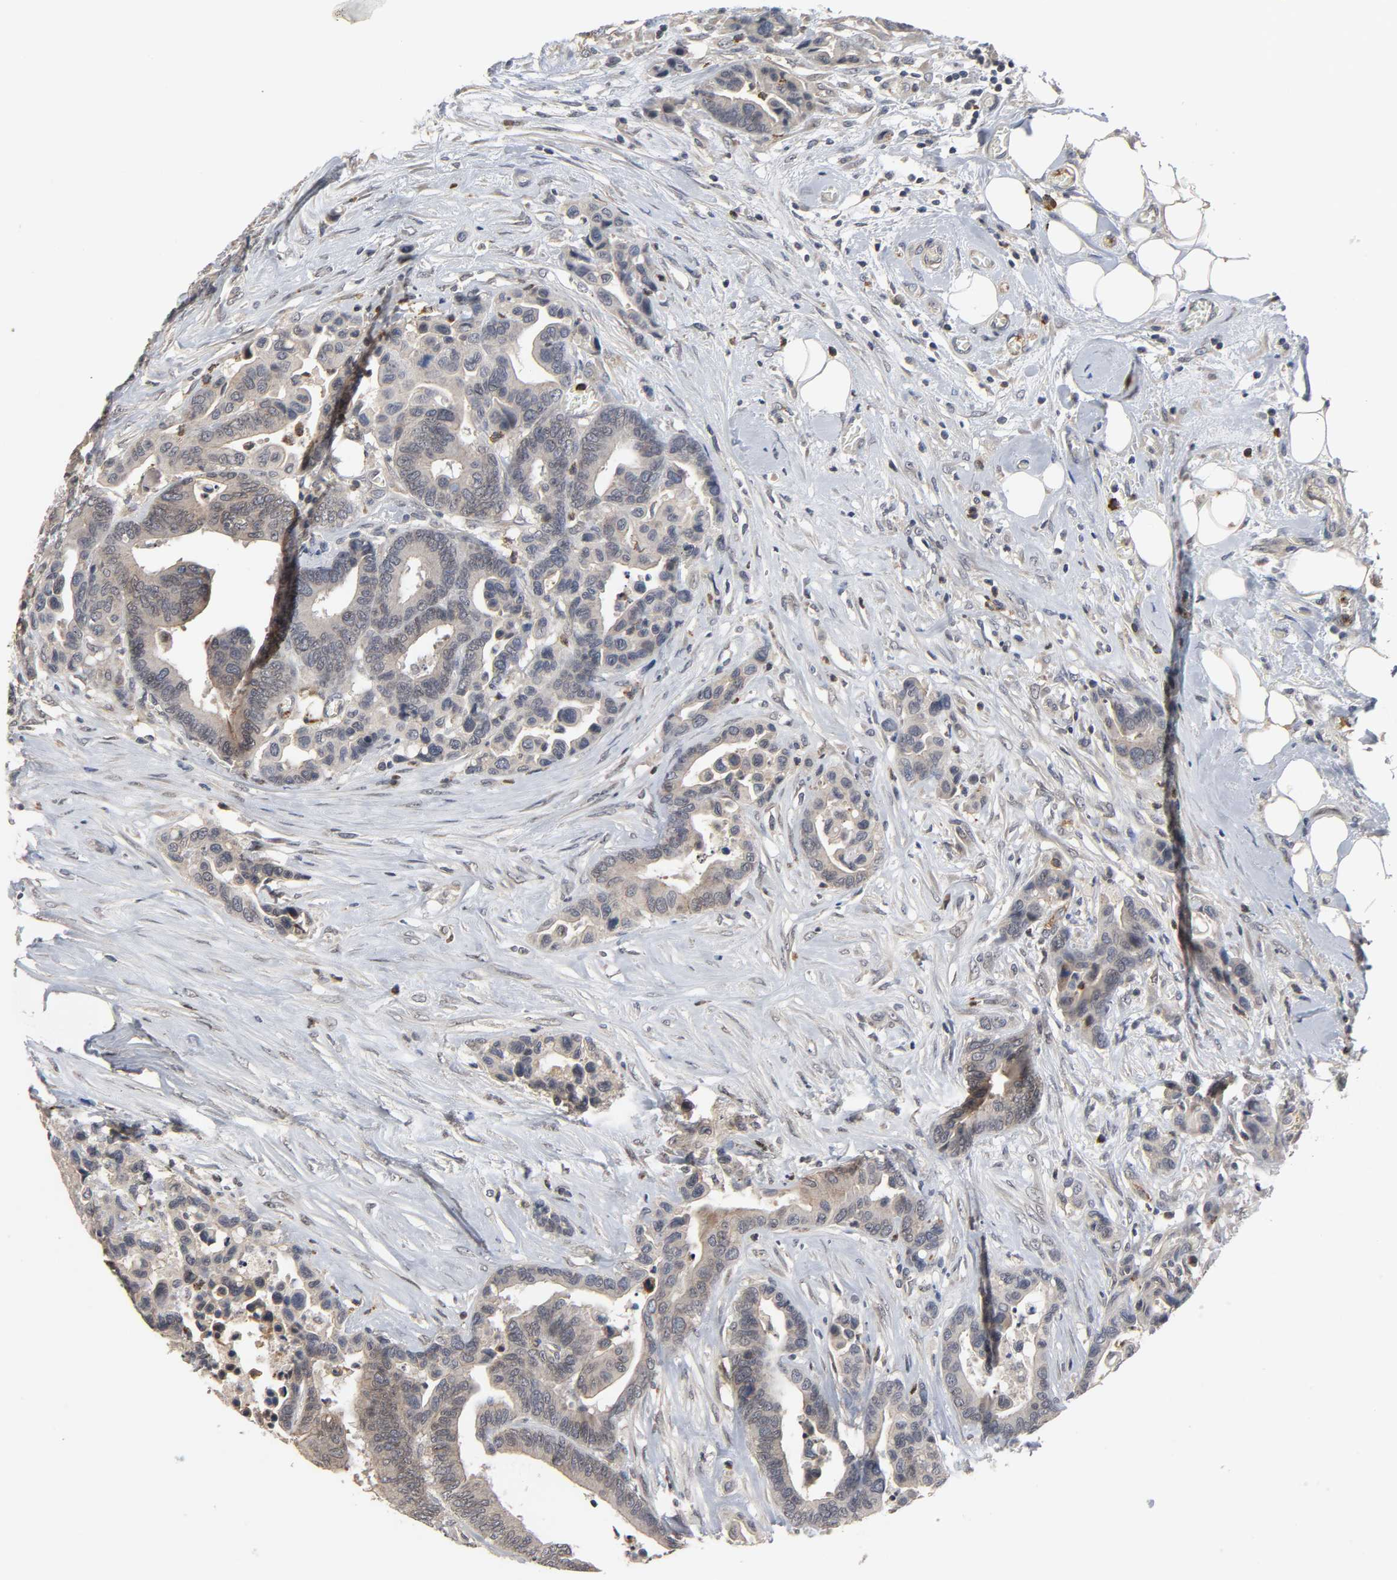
{"staining": {"intensity": "weak", "quantity": ">75%", "location": "cytoplasmic/membranous"}, "tissue": "colorectal cancer", "cell_type": "Tumor cells", "image_type": "cancer", "snomed": [{"axis": "morphology", "description": "Adenocarcinoma, NOS"}, {"axis": "topography", "description": "Colon"}], "caption": "Protein staining by immunohistochemistry displays weak cytoplasmic/membranous staining in approximately >75% of tumor cells in adenocarcinoma (colorectal). (Stains: DAB (3,3'-diaminobenzidine) in brown, nuclei in blue, Microscopy: brightfield microscopy at high magnification).", "gene": "CCDC175", "patient": {"sex": "male", "age": 82}}